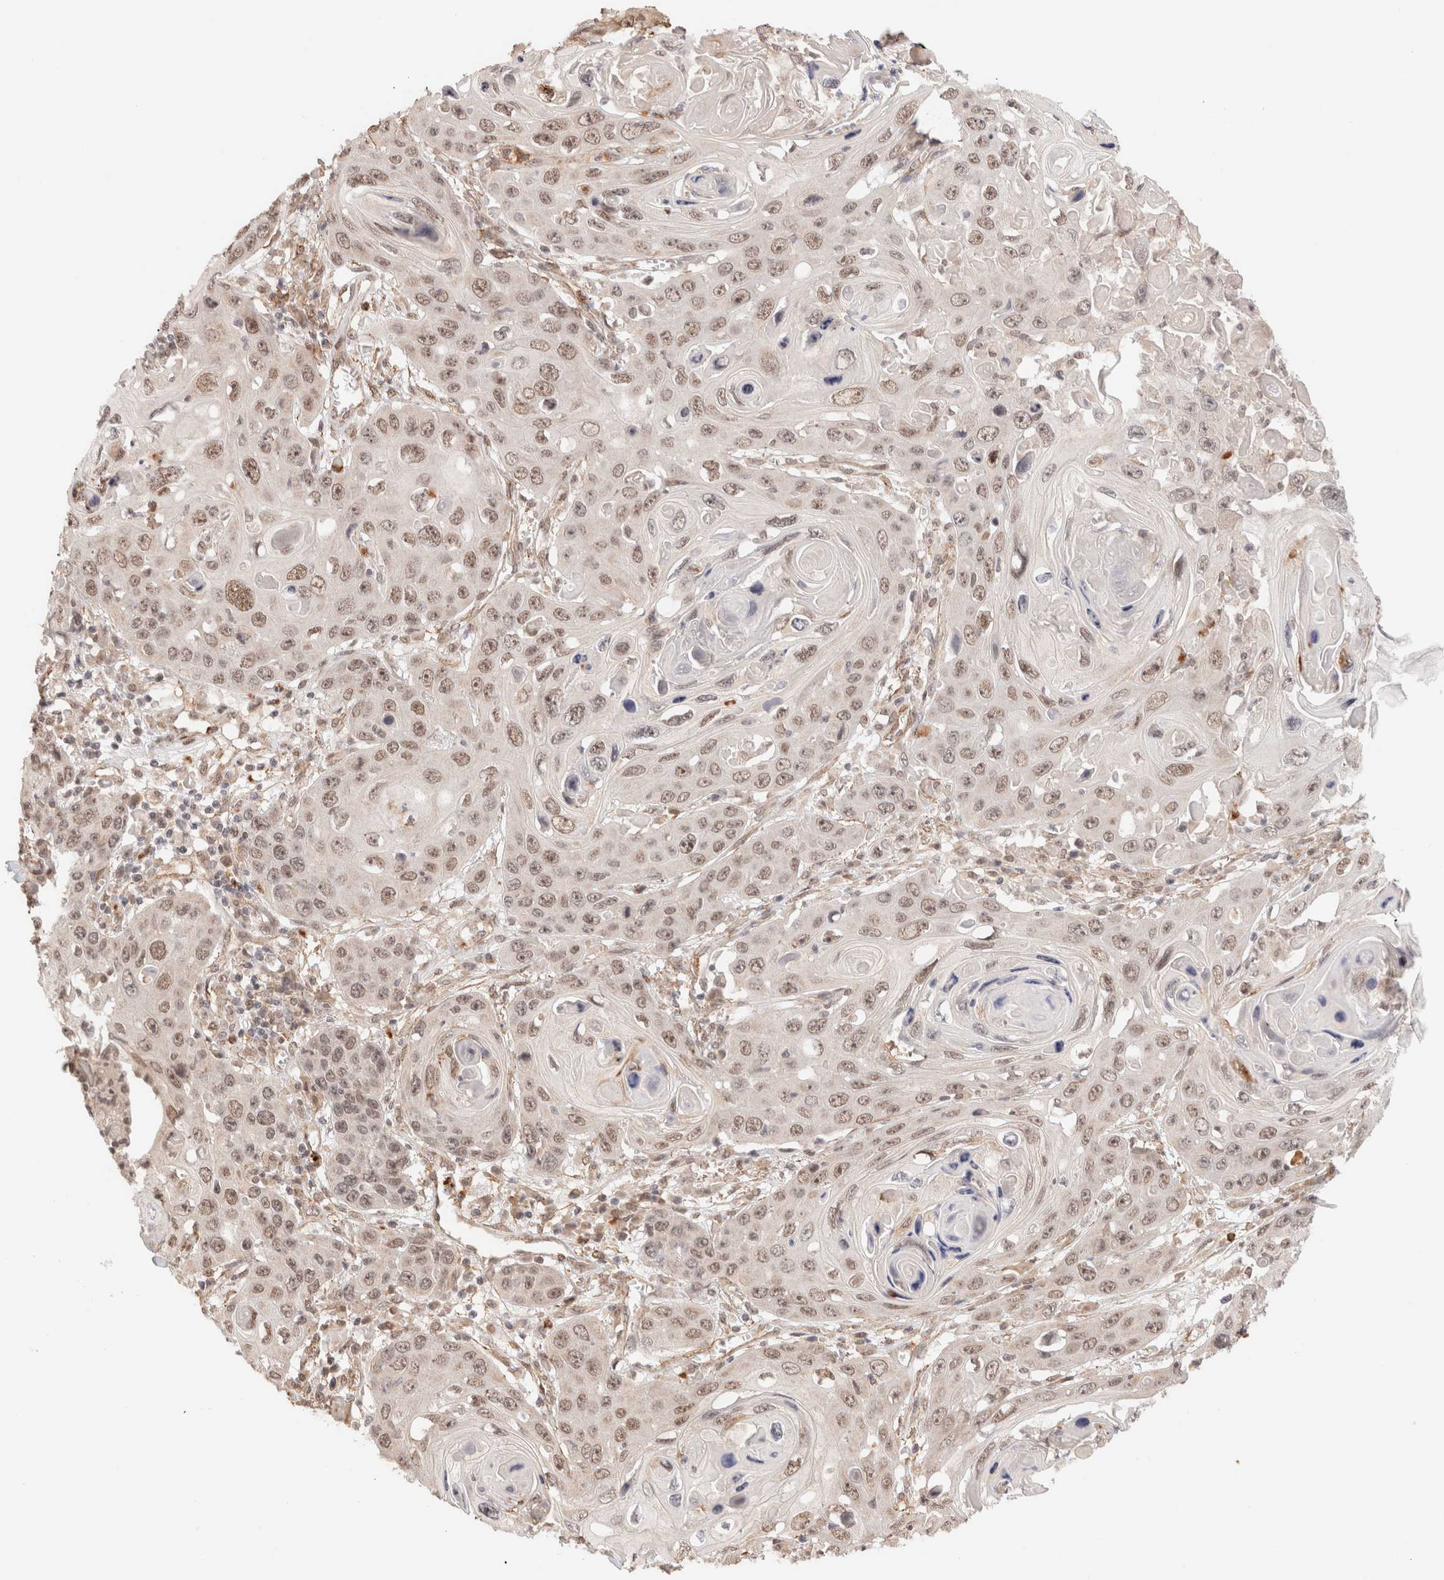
{"staining": {"intensity": "moderate", "quantity": ">75%", "location": "nuclear"}, "tissue": "skin cancer", "cell_type": "Tumor cells", "image_type": "cancer", "snomed": [{"axis": "morphology", "description": "Squamous cell carcinoma, NOS"}, {"axis": "topography", "description": "Skin"}], "caption": "A brown stain labels moderate nuclear staining of a protein in human skin cancer (squamous cell carcinoma) tumor cells.", "gene": "BRPF3", "patient": {"sex": "male", "age": 55}}